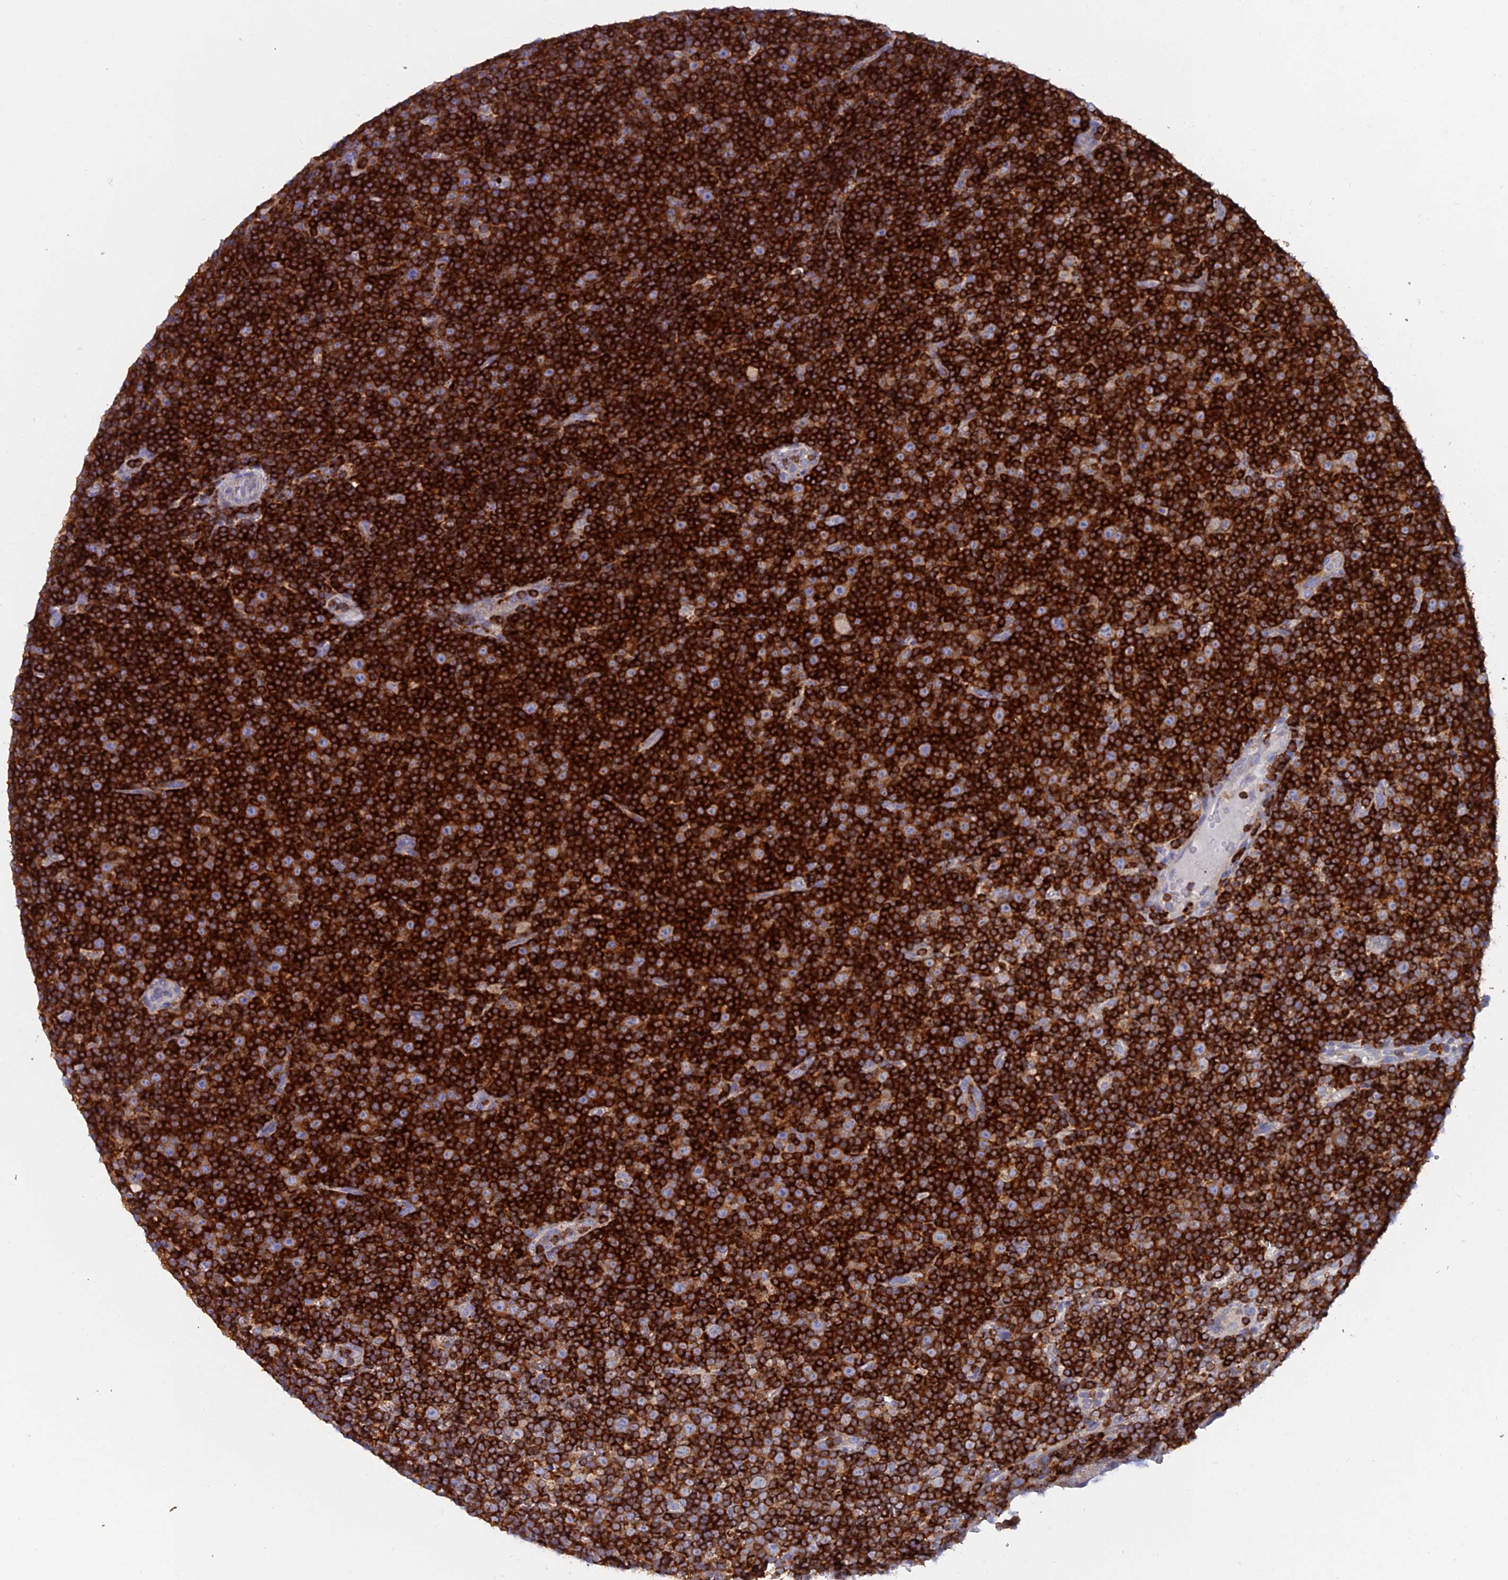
{"staining": {"intensity": "strong", "quantity": ">75%", "location": "cytoplasmic/membranous"}, "tissue": "lymphoma", "cell_type": "Tumor cells", "image_type": "cancer", "snomed": [{"axis": "morphology", "description": "Malignant lymphoma, non-Hodgkin's type, Low grade"}, {"axis": "topography", "description": "Lymph node"}], "caption": "Low-grade malignant lymphoma, non-Hodgkin's type stained with a brown dye shows strong cytoplasmic/membranous positive staining in about >75% of tumor cells.", "gene": "ABI3BP", "patient": {"sex": "female", "age": 67}}